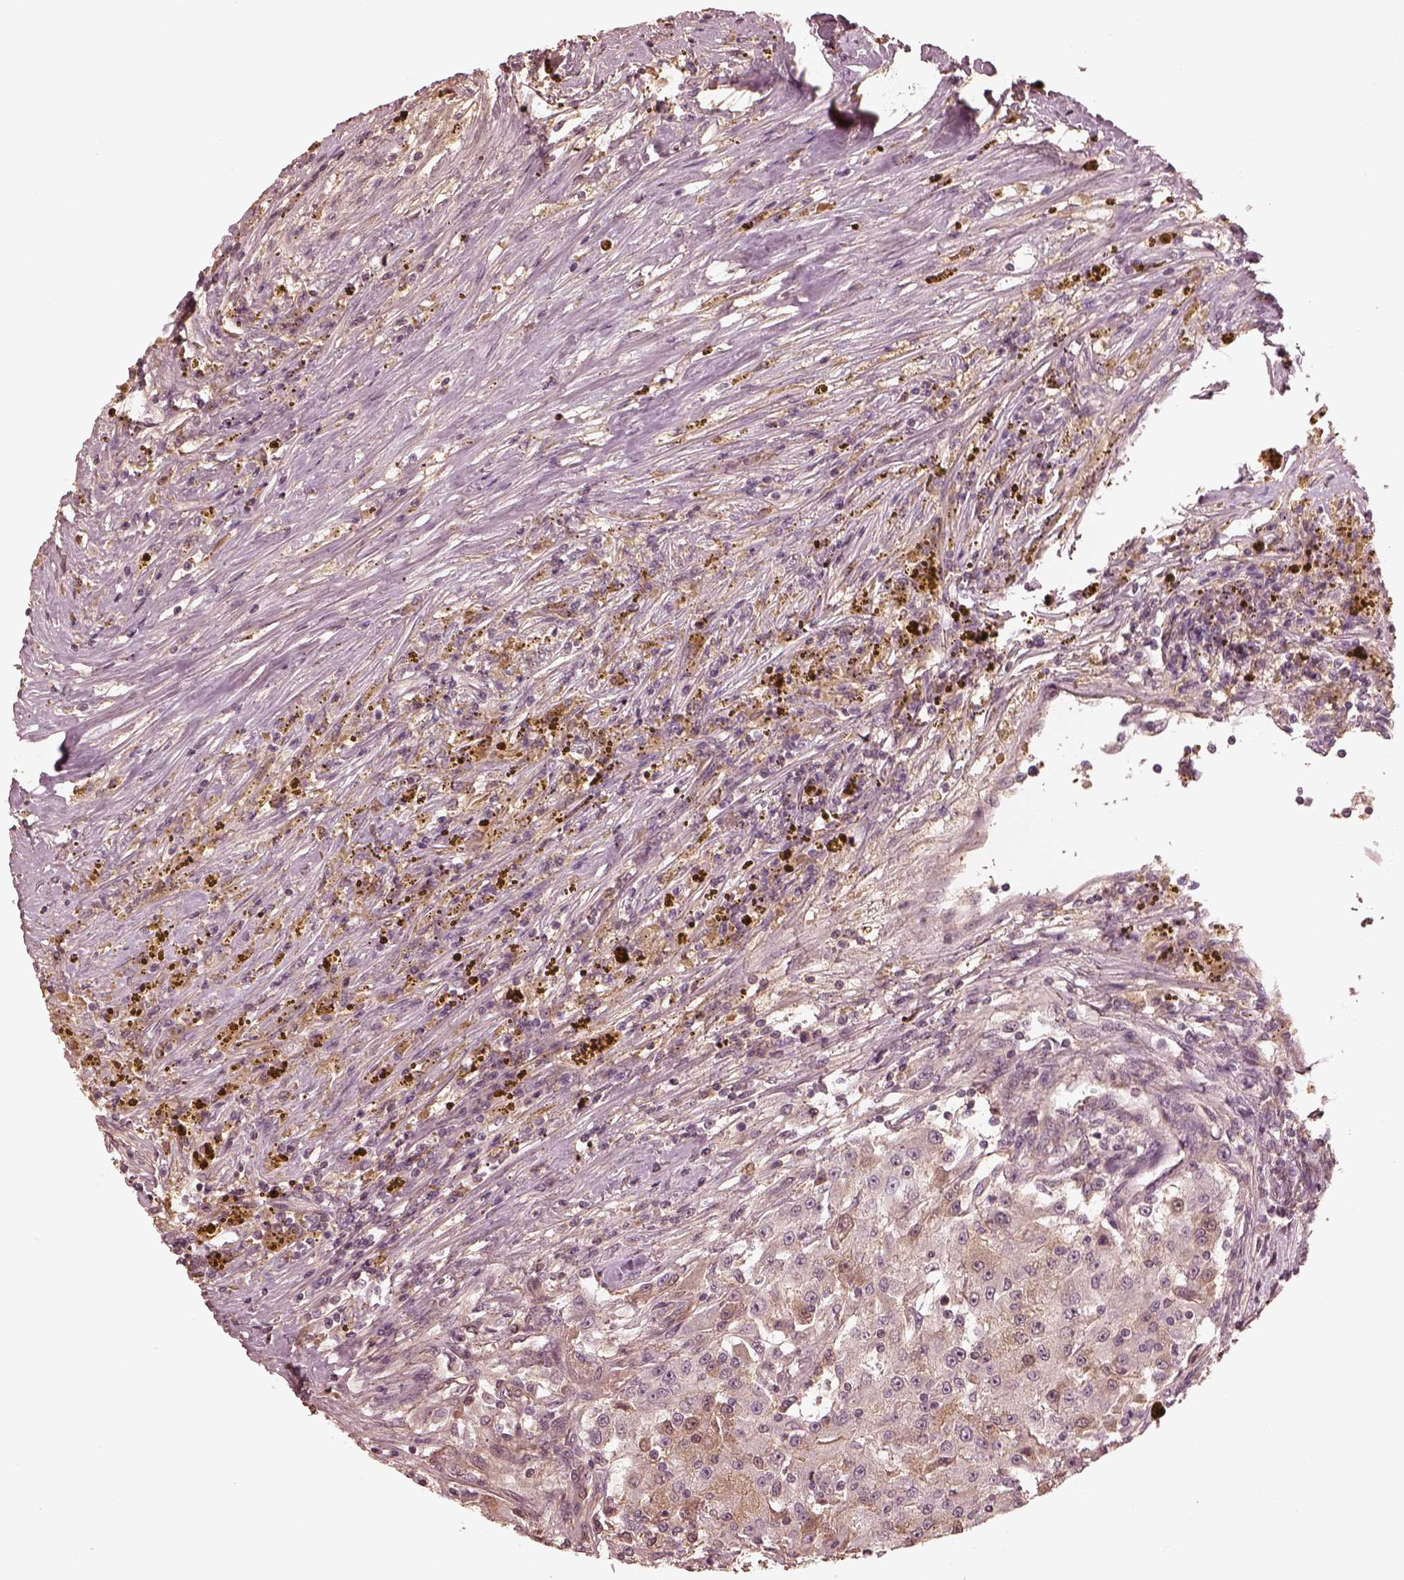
{"staining": {"intensity": "negative", "quantity": "none", "location": "none"}, "tissue": "renal cancer", "cell_type": "Tumor cells", "image_type": "cancer", "snomed": [{"axis": "morphology", "description": "Adenocarcinoma, NOS"}, {"axis": "topography", "description": "Kidney"}], "caption": "Tumor cells show no significant protein staining in adenocarcinoma (renal).", "gene": "TF", "patient": {"sex": "female", "age": 67}}